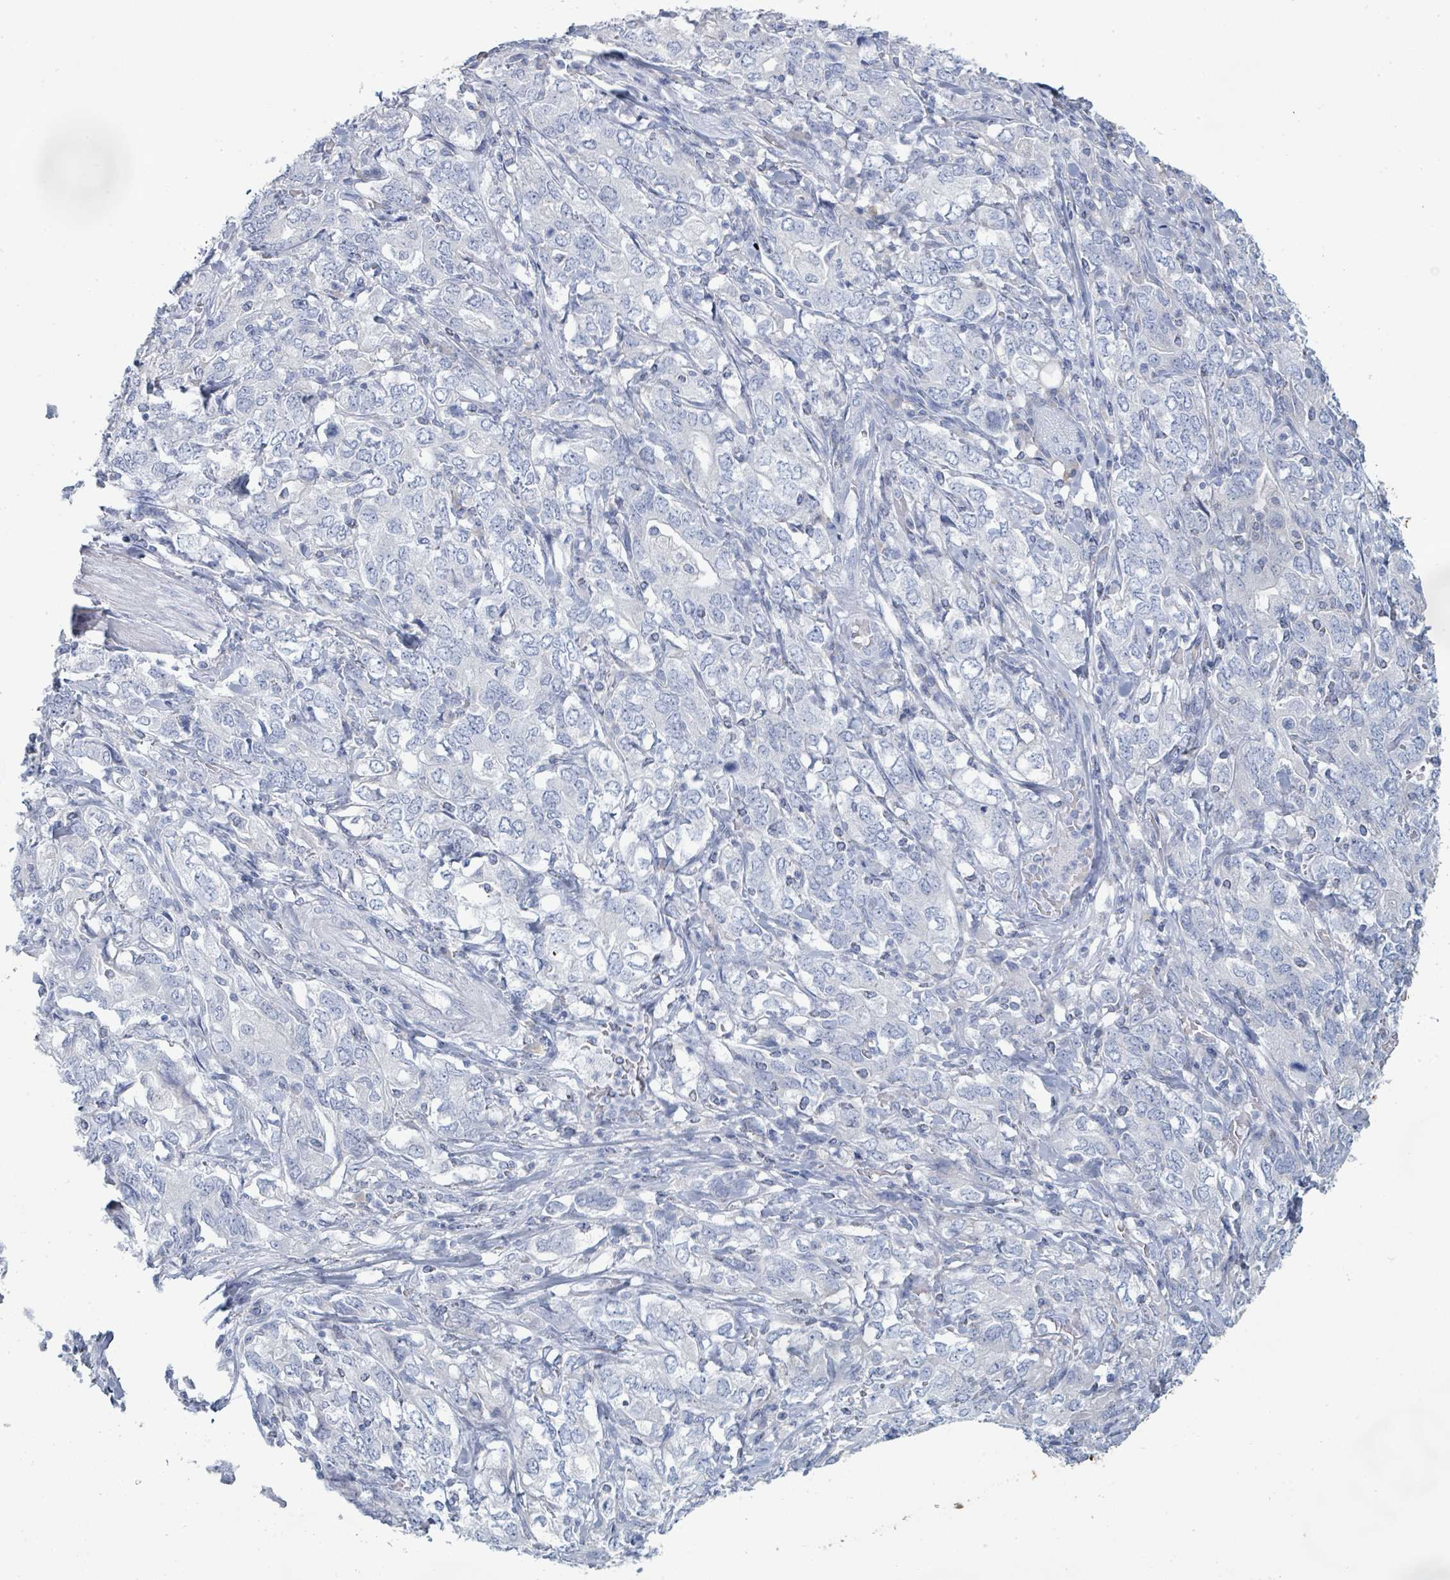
{"staining": {"intensity": "negative", "quantity": "none", "location": "none"}, "tissue": "stomach cancer", "cell_type": "Tumor cells", "image_type": "cancer", "snomed": [{"axis": "morphology", "description": "Adenocarcinoma, NOS"}, {"axis": "topography", "description": "Stomach, upper"}, {"axis": "topography", "description": "Stomach"}], "caption": "This is an immunohistochemistry (IHC) micrograph of human stomach cancer (adenocarcinoma). There is no positivity in tumor cells.", "gene": "PGA3", "patient": {"sex": "male", "age": 62}}